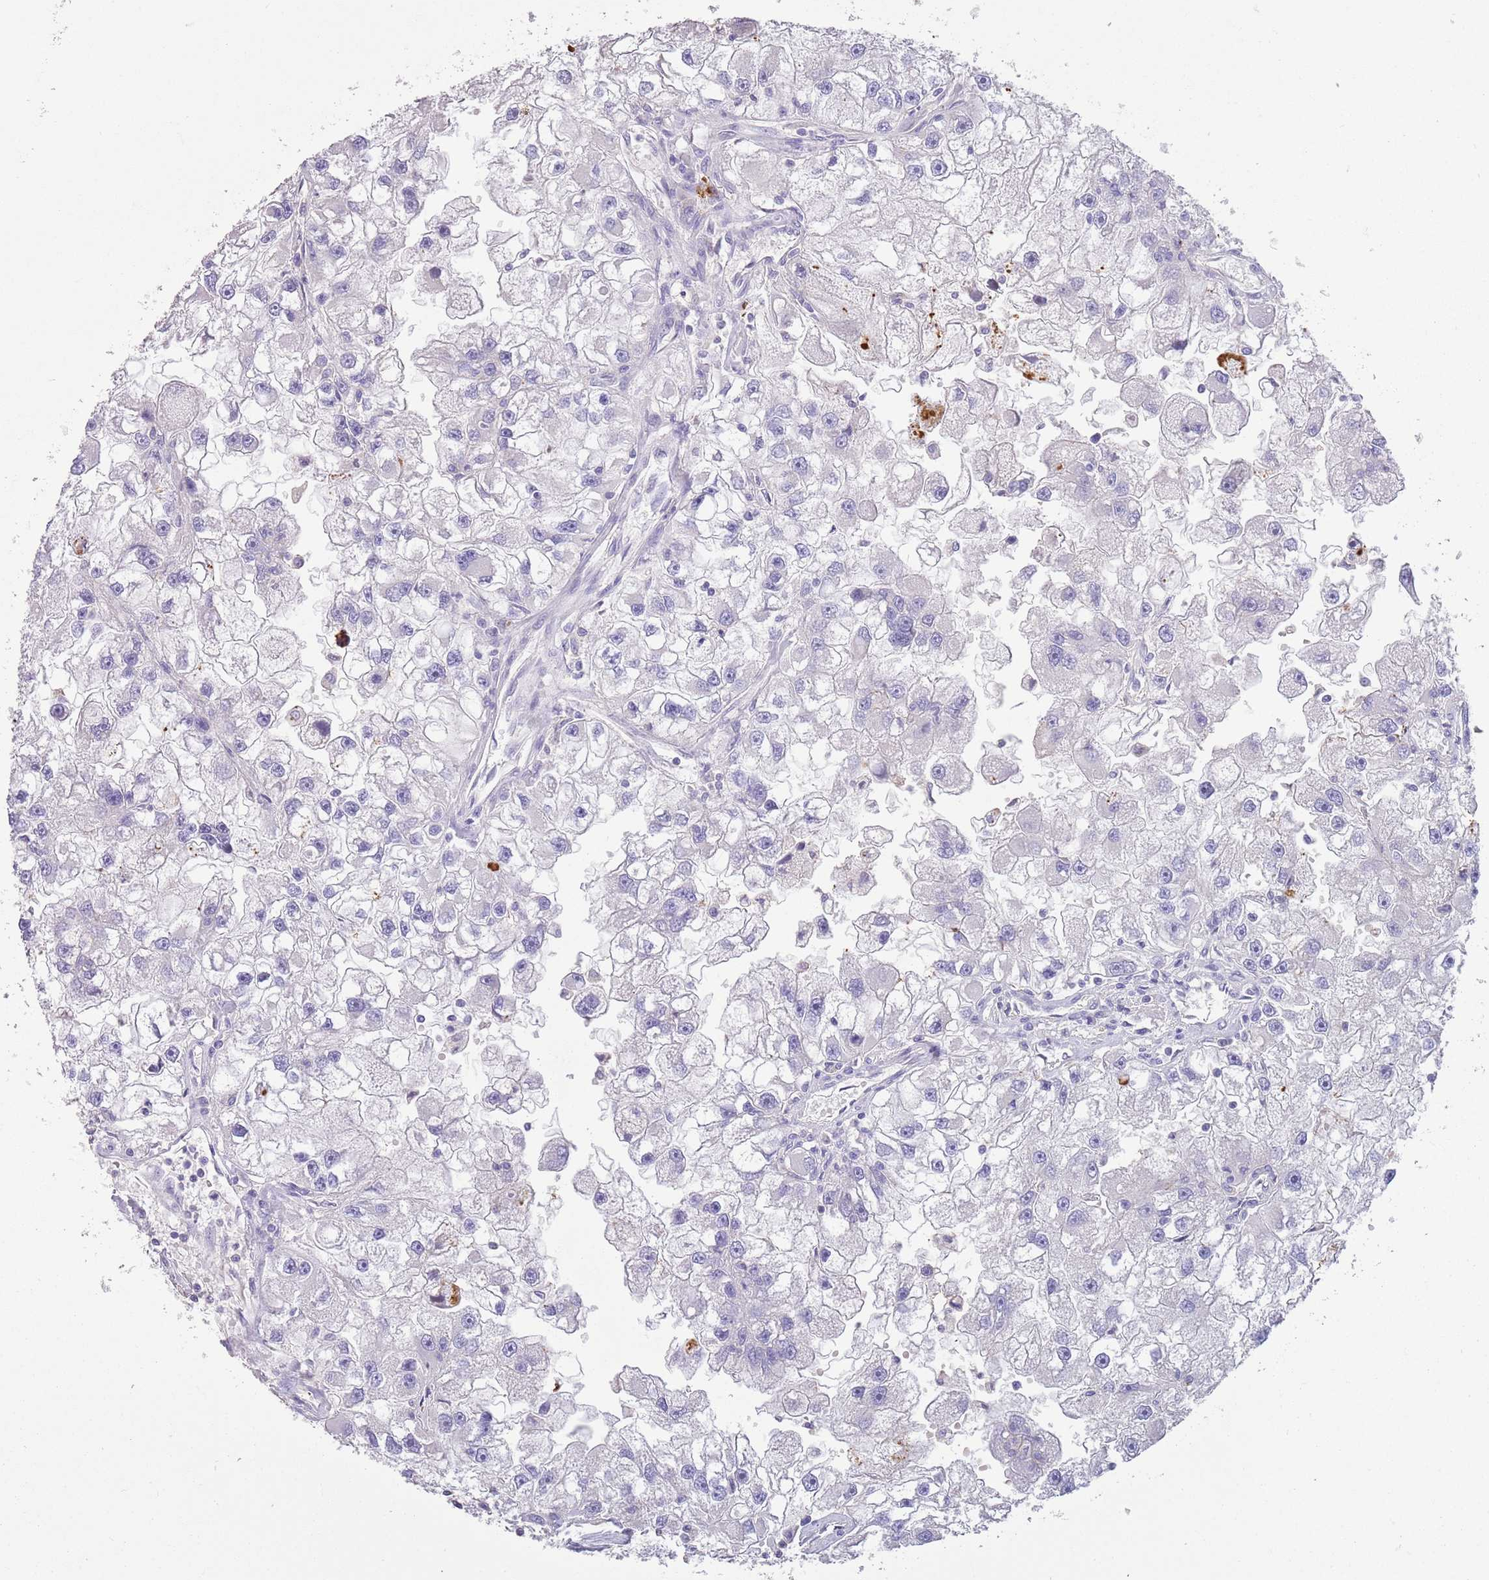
{"staining": {"intensity": "negative", "quantity": "none", "location": "none"}, "tissue": "renal cancer", "cell_type": "Tumor cells", "image_type": "cancer", "snomed": [{"axis": "morphology", "description": "Adenocarcinoma, NOS"}, {"axis": "topography", "description": "Kidney"}], "caption": "Histopathology image shows no protein staining in tumor cells of renal cancer tissue. (DAB immunohistochemistry with hematoxylin counter stain).", "gene": "SFTPA1", "patient": {"sex": "male", "age": 63}}